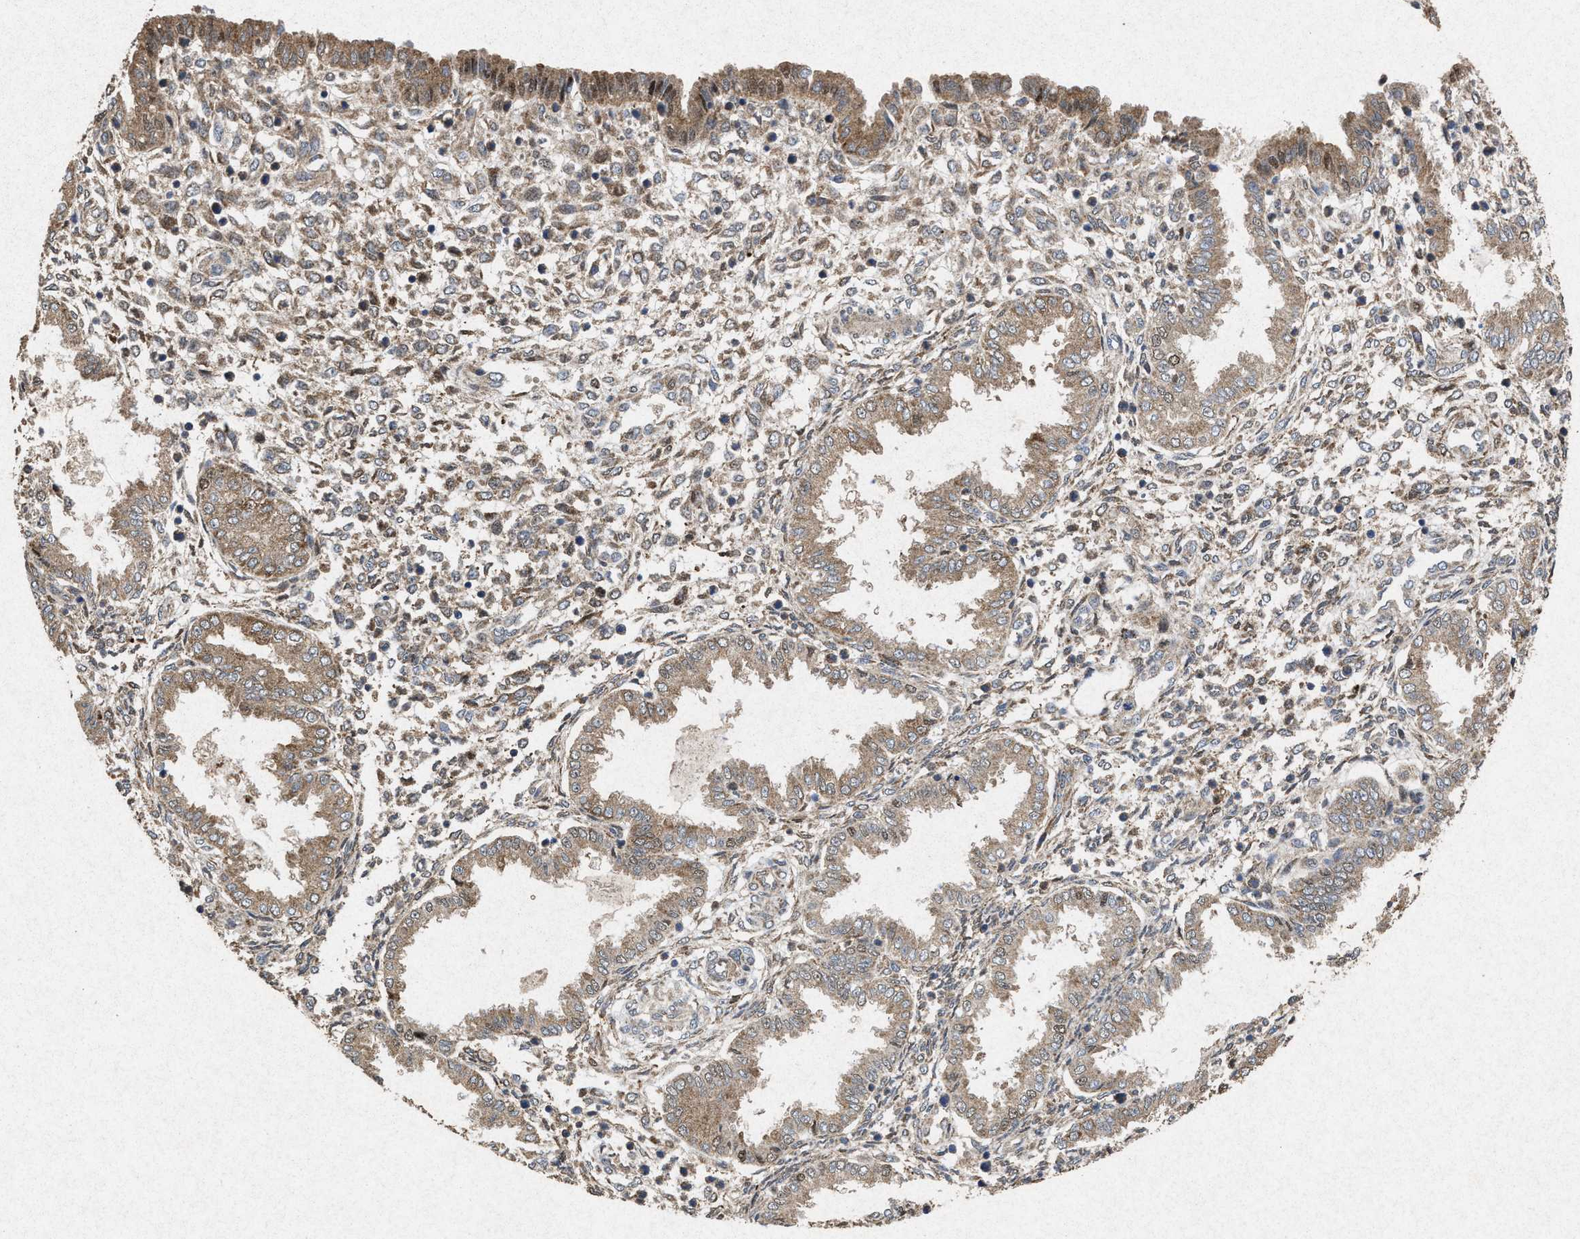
{"staining": {"intensity": "weak", "quantity": ">75%", "location": "cytoplasmic/membranous"}, "tissue": "endometrium", "cell_type": "Cells in endometrial stroma", "image_type": "normal", "snomed": [{"axis": "morphology", "description": "Normal tissue, NOS"}, {"axis": "topography", "description": "Endometrium"}], "caption": "An immunohistochemistry (IHC) histopathology image of benign tissue is shown. Protein staining in brown shows weak cytoplasmic/membranous positivity in endometrium within cells in endometrial stroma. The protein is stained brown, and the nuclei are stained in blue (DAB IHC with brightfield microscopy, high magnification).", "gene": "MSI2", "patient": {"sex": "female", "age": 33}}